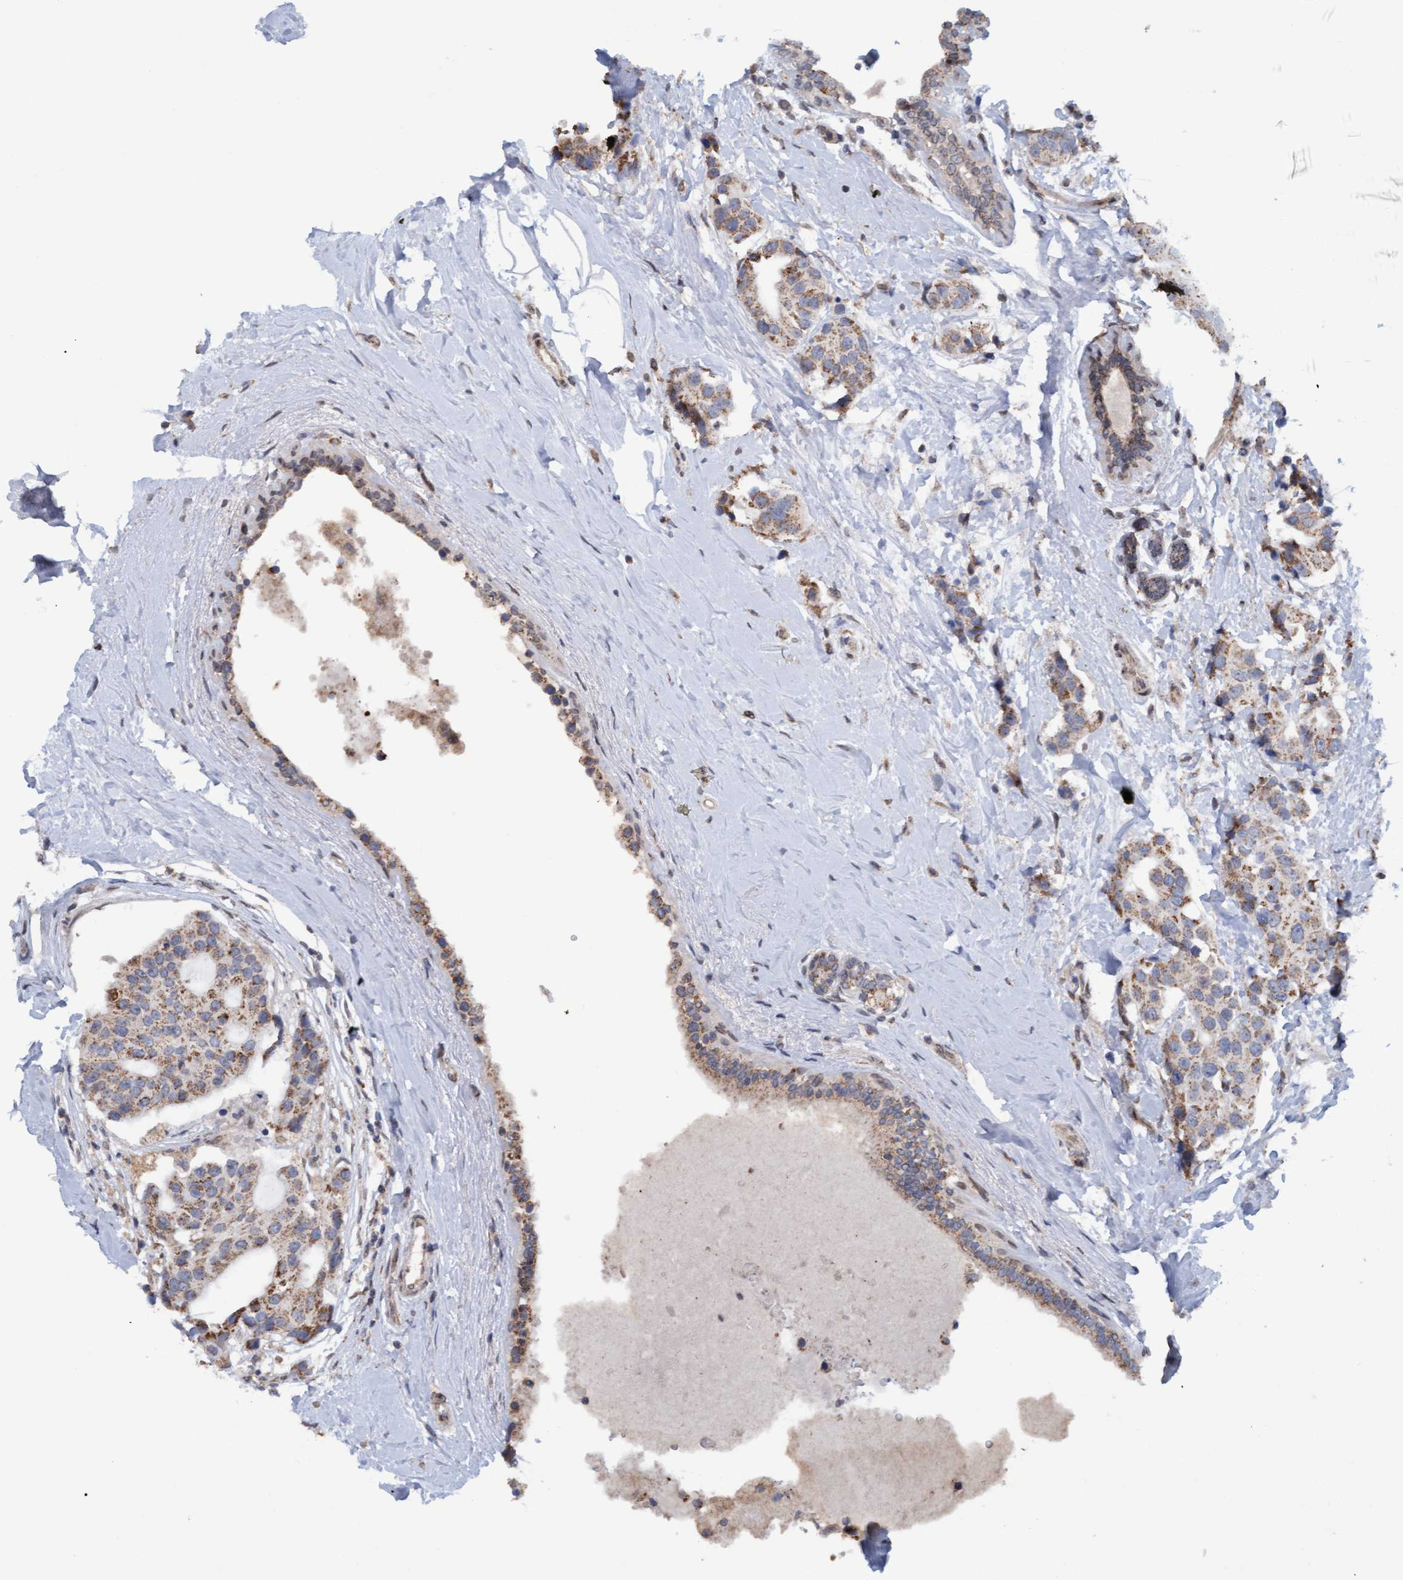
{"staining": {"intensity": "moderate", "quantity": ">75%", "location": "cytoplasmic/membranous"}, "tissue": "breast cancer", "cell_type": "Tumor cells", "image_type": "cancer", "snomed": [{"axis": "morphology", "description": "Normal tissue, NOS"}, {"axis": "morphology", "description": "Duct carcinoma"}, {"axis": "topography", "description": "Breast"}], "caption": "Protein staining shows moderate cytoplasmic/membranous staining in approximately >75% of tumor cells in invasive ductal carcinoma (breast).", "gene": "MGLL", "patient": {"sex": "female", "age": 39}}